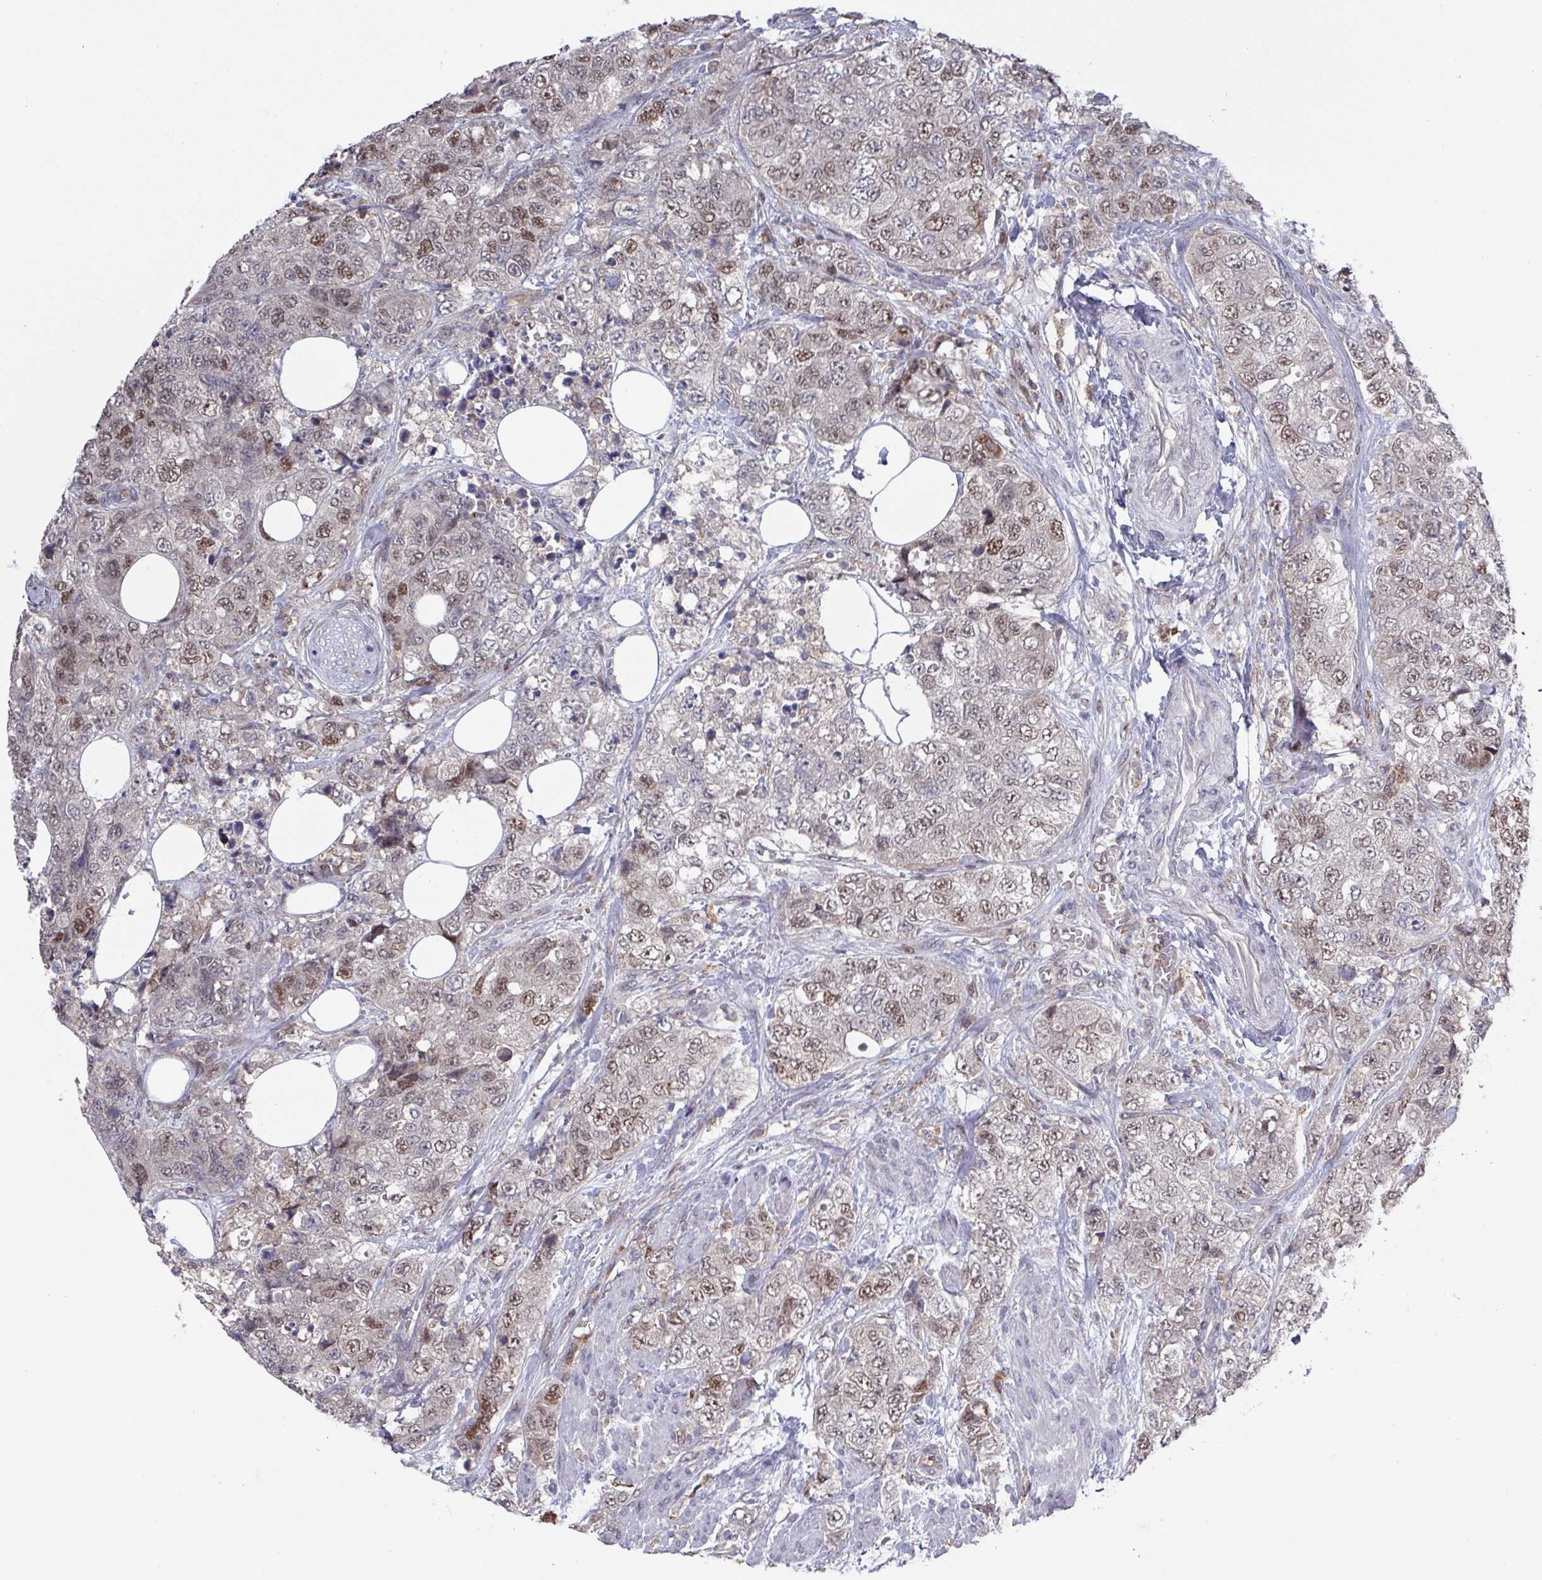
{"staining": {"intensity": "weak", "quantity": ">75%", "location": "nuclear"}, "tissue": "urothelial cancer", "cell_type": "Tumor cells", "image_type": "cancer", "snomed": [{"axis": "morphology", "description": "Urothelial carcinoma, High grade"}, {"axis": "topography", "description": "Urinary bladder"}], "caption": "High-power microscopy captured an IHC micrograph of urothelial cancer, revealing weak nuclear staining in about >75% of tumor cells.", "gene": "PRRX1", "patient": {"sex": "female", "age": 78}}